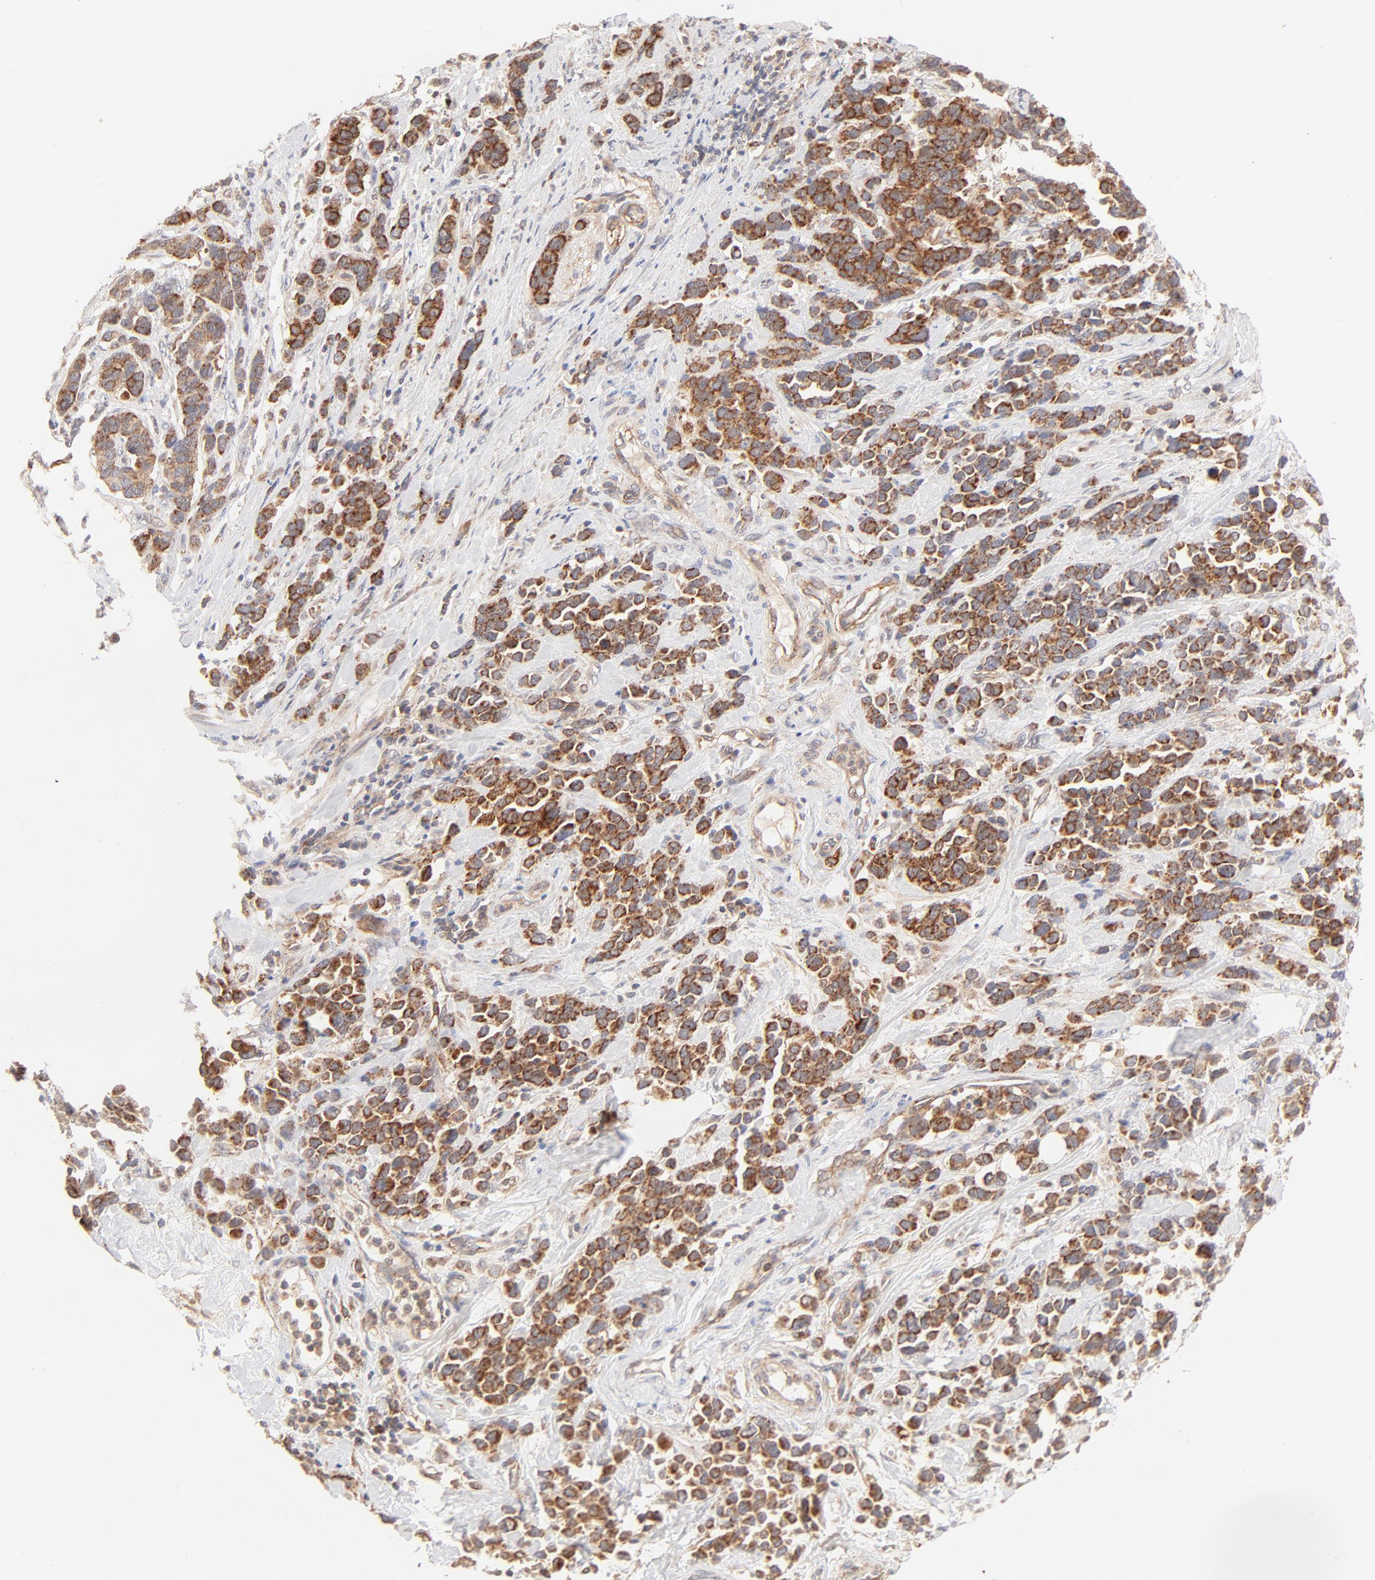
{"staining": {"intensity": "strong", "quantity": ">75%", "location": "cytoplasmic/membranous"}, "tissue": "stomach cancer", "cell_type": "Tumor cells", "image_type": "cancer", "snomed": [{"axis": "morphology", "description": "Adenocarcinoma, NOS"}, {"axis": "topography", "description": "Stomach, upper"}], "caption": "Human stomach cancer (adenocarcinoma) stained with a protein marker exhibits strong staining in tumor cells.", "gene": "CSPG4", "patient": {"sex": "male", "age": 71}}